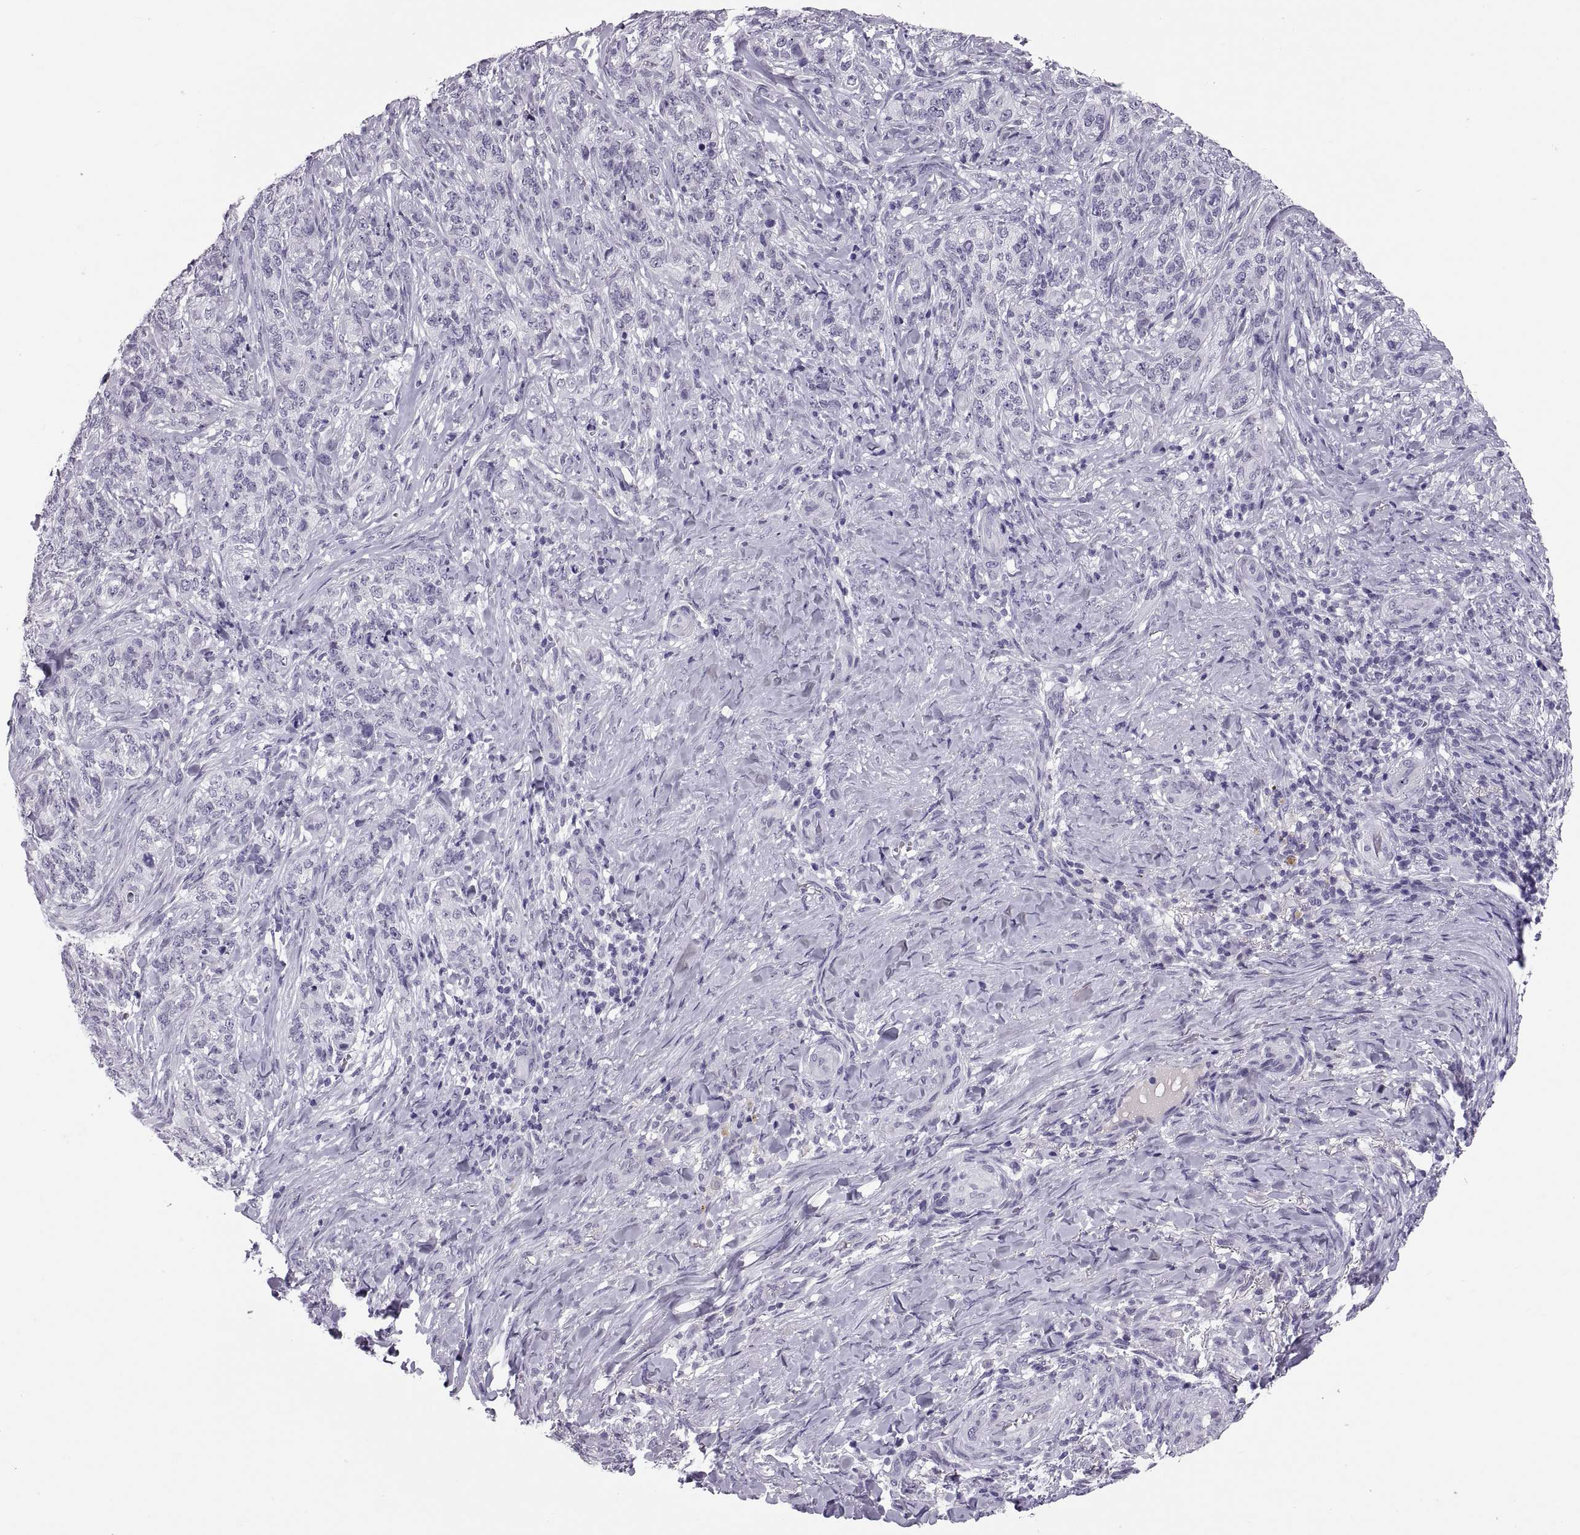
{"staining": {"intensity": "negative", "quantity": "none", "location": "none"}, "tissue": "skin cancer", "cell_type": "Tumor cells", "image_type": "cancer", "snomed": [{"axis": "morphology", "description": "Basal cell carcinoma"}, {"axis": "topography", "description": "Skin"}], "caption": "Immunohistochemistry (IHC) histopathology image of human skin cancer (basal cell carcinoma) stained for a protein (brown), which displays no staining in tumor cells.", "gene": "QRICH2", "patient": {"sex": "female", "age": 69}}